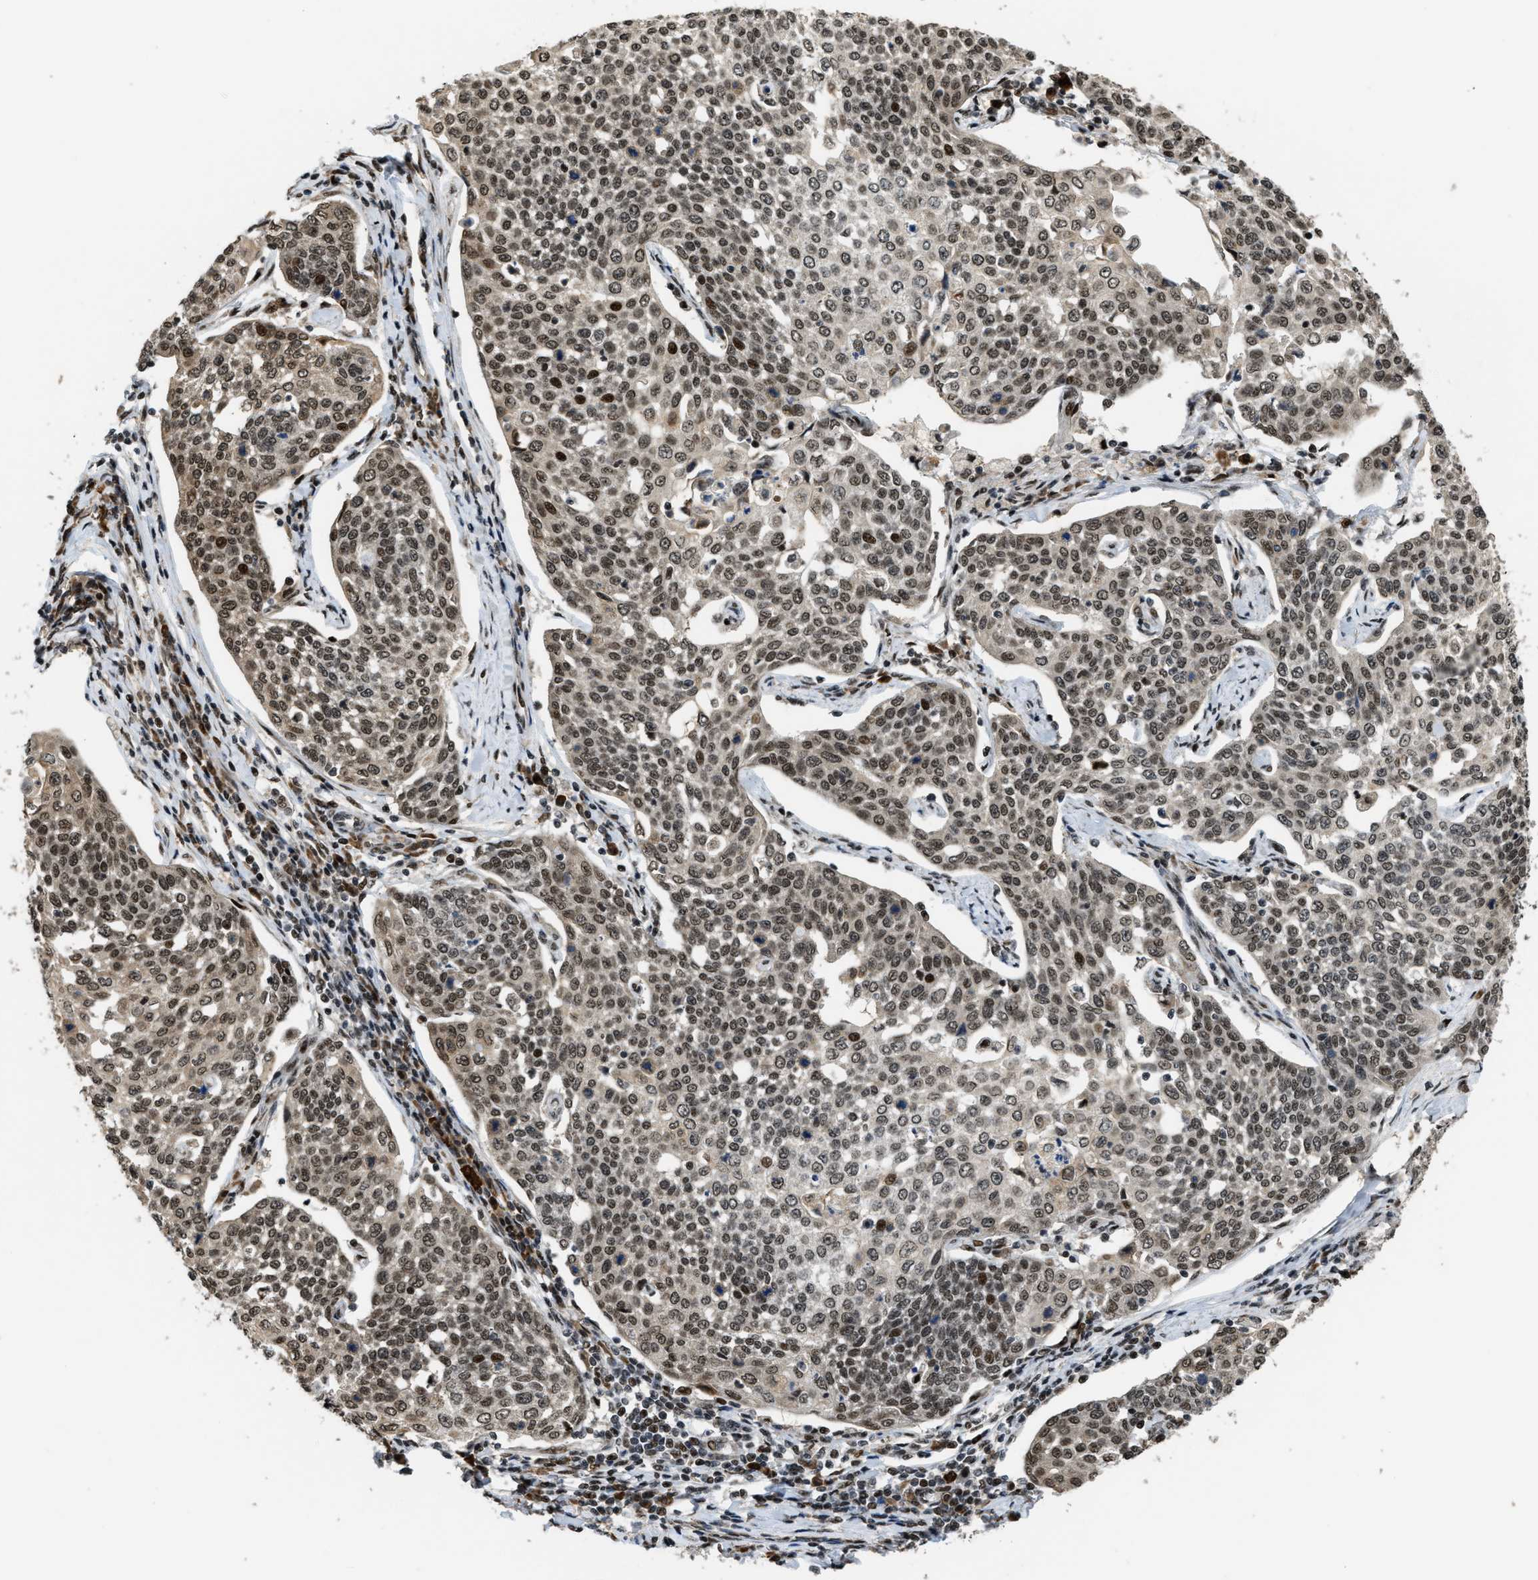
{"staining": {"intensity": "moderate", "quantity": ">75%", "location": "nuclear"}, "tissue": "cervical cancer", "cell_type": "Tumor cells", "image_type": "cancer", "snomed": [{"axis": "morphology", "description": "Squamous cell carcinoma, NOS"}, {"axis": "topography", "description": "Cervix"}], "caption": "Brown immunohistochemical staining in squamous cell carcinoma (cervical) shows moderate nuclear positivity in approximately >75% of tumor cells. The protein of interest is shown in brown color, while the nuclei are stained blue.", "gene": "SERTAD2", "patient": {"sex": "female", "age": 34}}